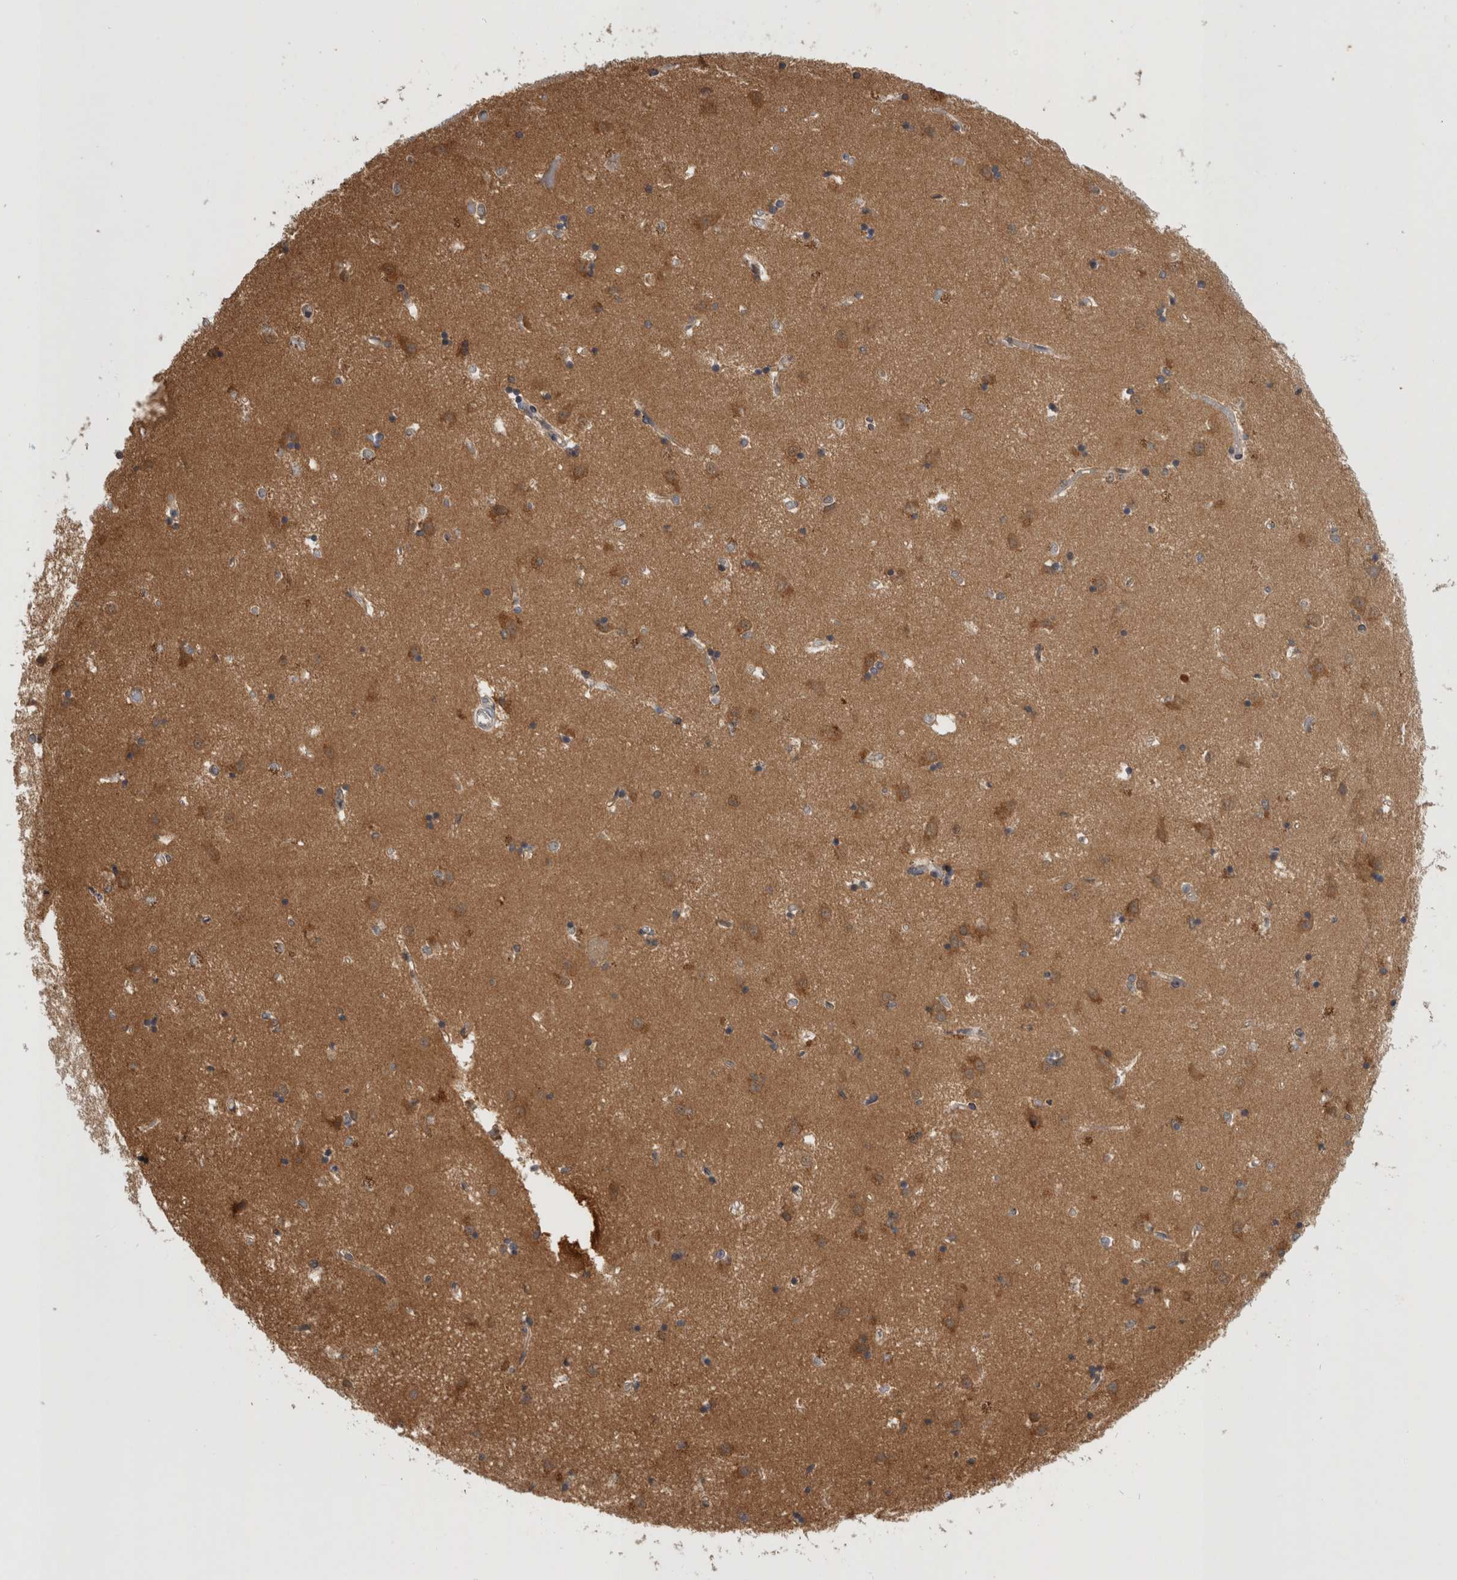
{"staining": {"intensity": "moderate", "quantity": "<25%", "location": "cytoplasmic/membranous"}, "tissue": "caudate", "cell_type": "Glial cells", "image_type": "normal", "snomed": [{"axis": "morphology", "description": "Normal tissue, NOS"}, {"axis": "topography", "description": "Lateral ventricle wall"}], "caption": "Caudate was stained to show a protein in brown. There is low levels of moderate cytoplasmic/membranous positivity in approximately <25% of glial cells. (brown staining indicates protein expression, while blue staining denotes nuclei).", "gene": "ASTN2", "patient": {"sex": "male", "age": 45}}